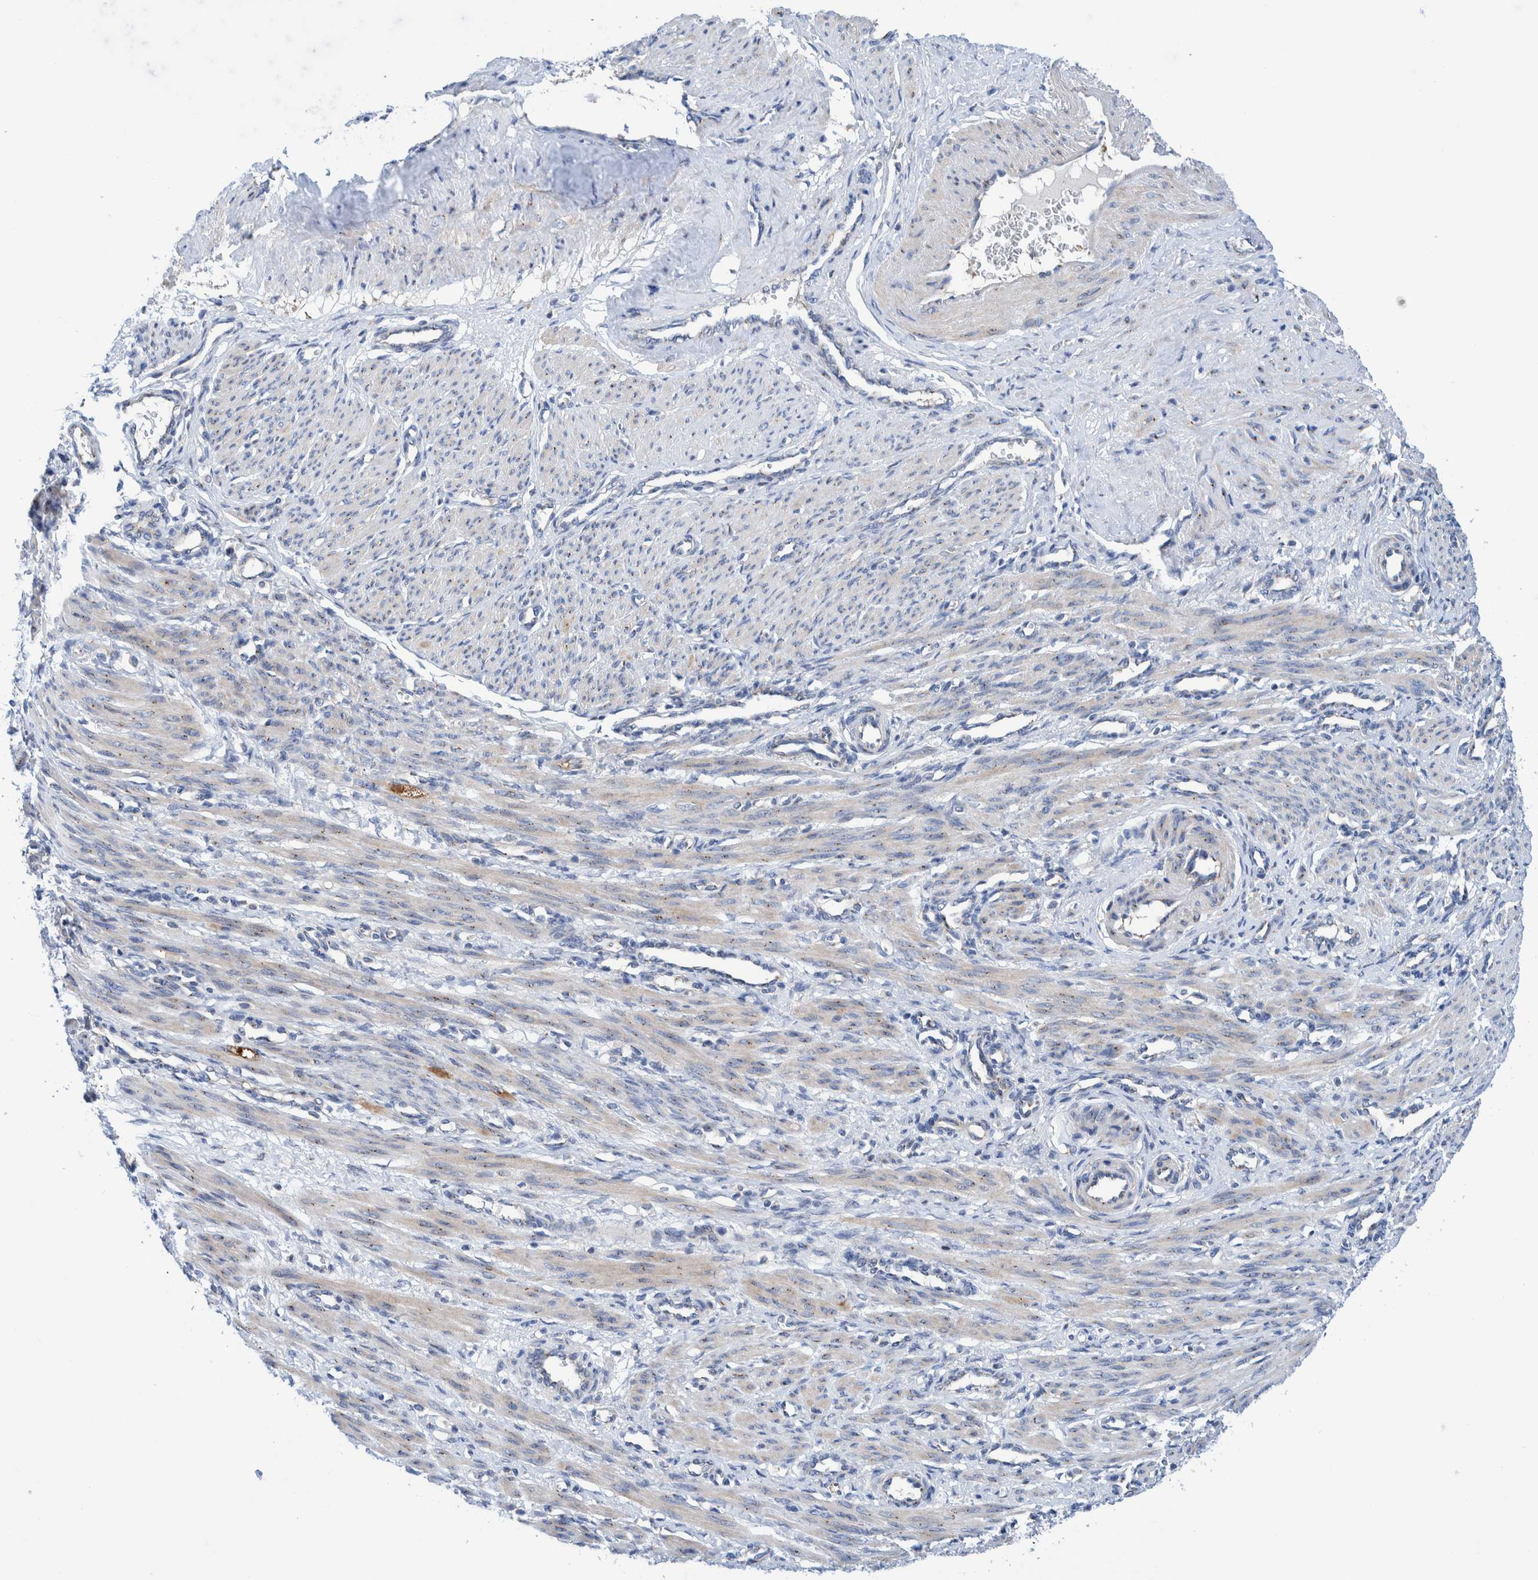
{"staining": {"intensity": "weak", "quantity": "25%-75%", "location": "cytoplasmic/membranous"}, "tissue": "smooth muscle", "cell_type": "Smooth muscle cells", "image_type": "normal", "snomed": [{"axis": "morphology", "description": "Normal tissue, NOS"}, {"axis": "topography", "description": "Endometrium"}], "caption": "High-magnification brightfield microscopy of unremarkable smooth muscle stained with DAB (3,3'-diaminobenzidine) (brown) and counterstained with hematoxylin (blue). smooth muscle cells exhibit weak cytoplasmic/membranous staining is identified in approximately25%-75% of cells. The staining was performed using DAB to visualize the protein expression in brown, while the nuclei were stained in blue with hematoxylin (Magnification: 20x).", "gene": "TRIM58", "patient": {"sex": "female", "age": 33}}